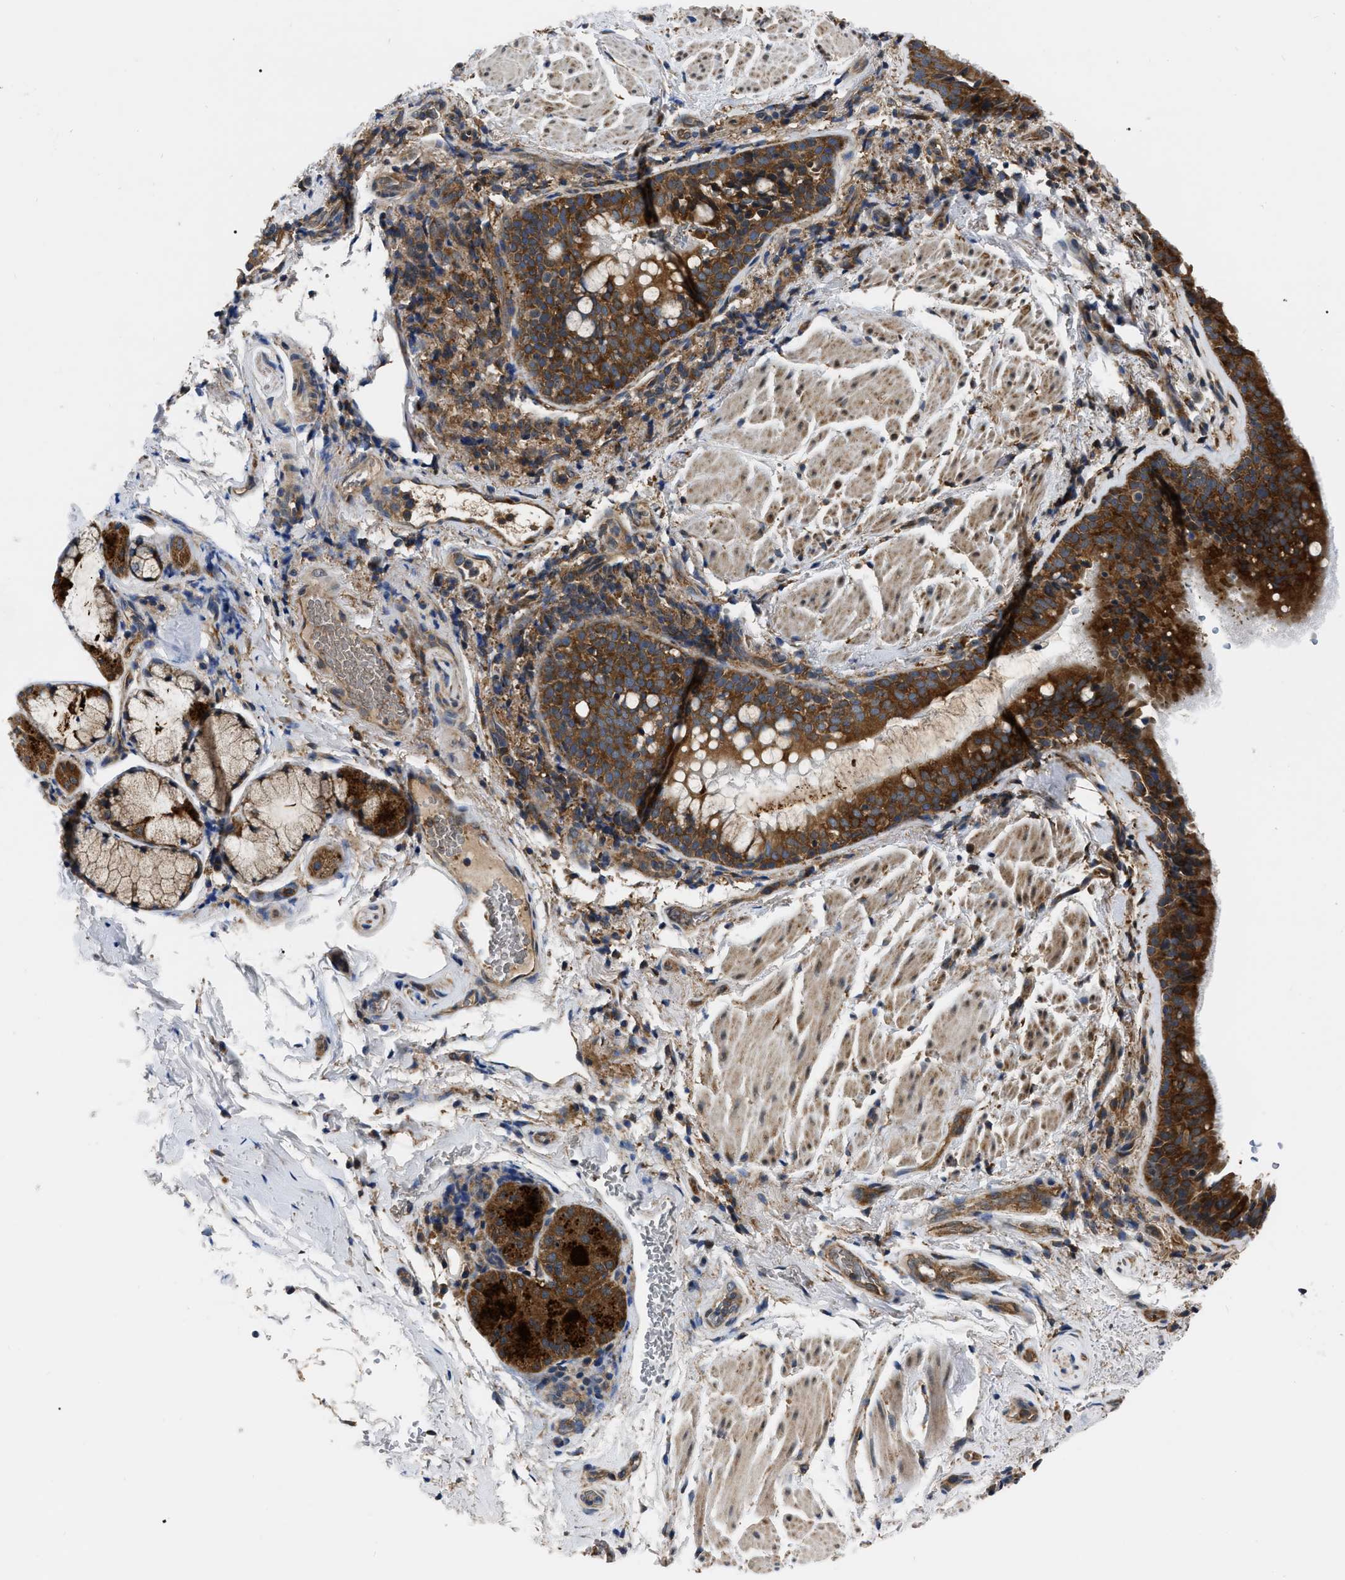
{"staining": {"intensity": "strong", "quantity": ">75%", "location": "cytoplasmic/membranous"}, "tissue": "bronchus", "cell_type": "Respiratory epithelial cells", "image_type": "normal", "snomed": [{"axis": "morphology", "description": "Normal tissue, NOS"}, {"axis": "morphology", "description": "Inflammation, NOS"}, {"axis": "topography", "description": "Cartilage tissue"}, {"axis": "topography", "description": "Bronchus"}], "caption": "Bronchus stained with immunohistochemistry shows strong cytoplasmic/membranous staining in approximately >75% of respiratory epithelial cells.", "gene": "GET4", "patient": {"sex": "male", "age": 77}}